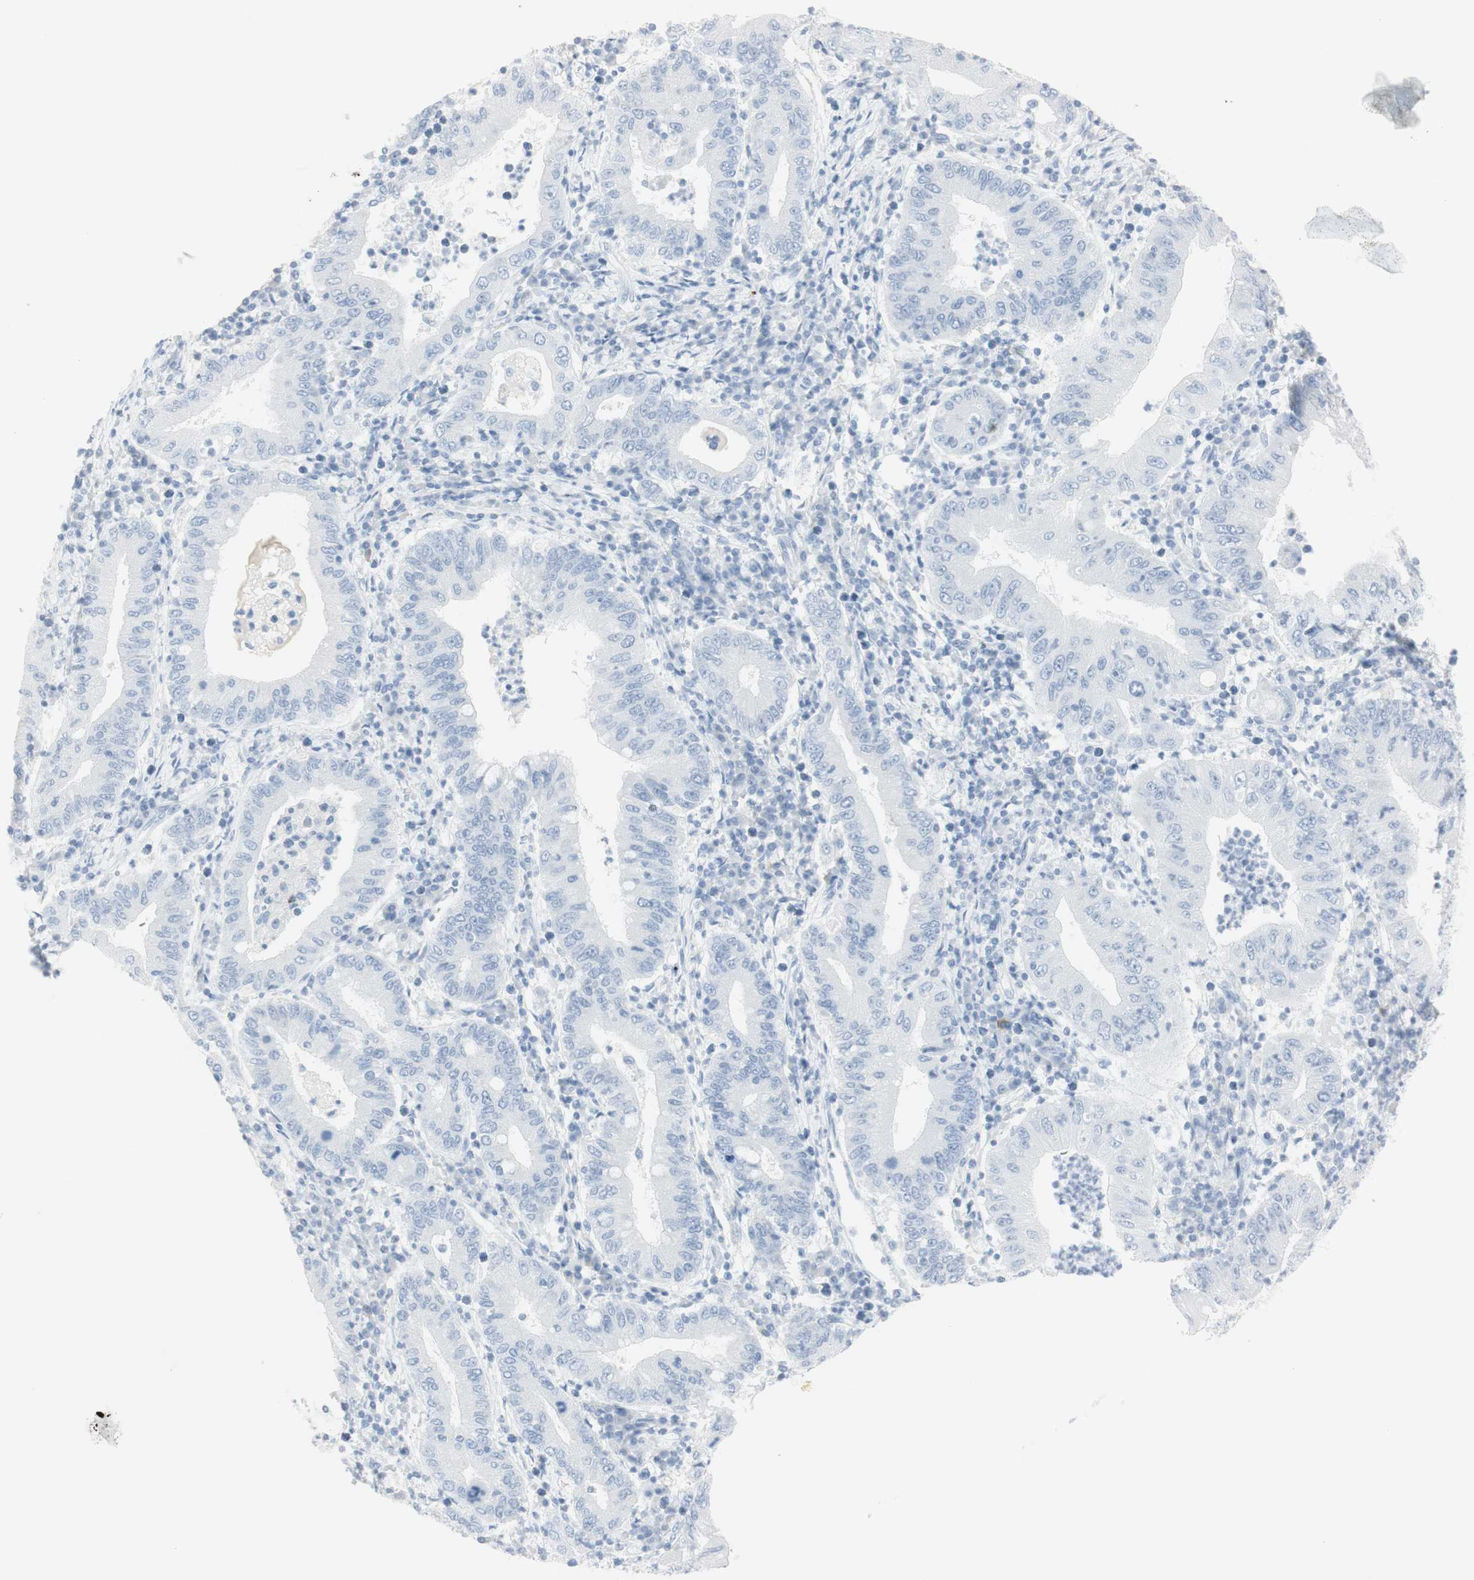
{"staining": {"intensity": "negative", "quantity": "none", "location": "none"}, "tissue": "stomach cancer", "cell_type": "Tumor cells", "image_type": "cancer", "snomed": [{"axis": "morphology", "description": "Normal tissue, NOS"}, {"axis": "morphology", "description": "Adenocarcinoma, NOS"}, {"axis": "topography", "description": "Esophagus"}, {"axis": "topography", "description": "Stomach, upper"}, {"axis": "topography", "description": "Peripheral nerve tissue"}], "caption": "This is an immunohistochemistry image of stomach adenocarcinoma. There is no expression in tumor cells.", "gene": "NAPSA", "patient": {"sex": "male", "age": 62}}